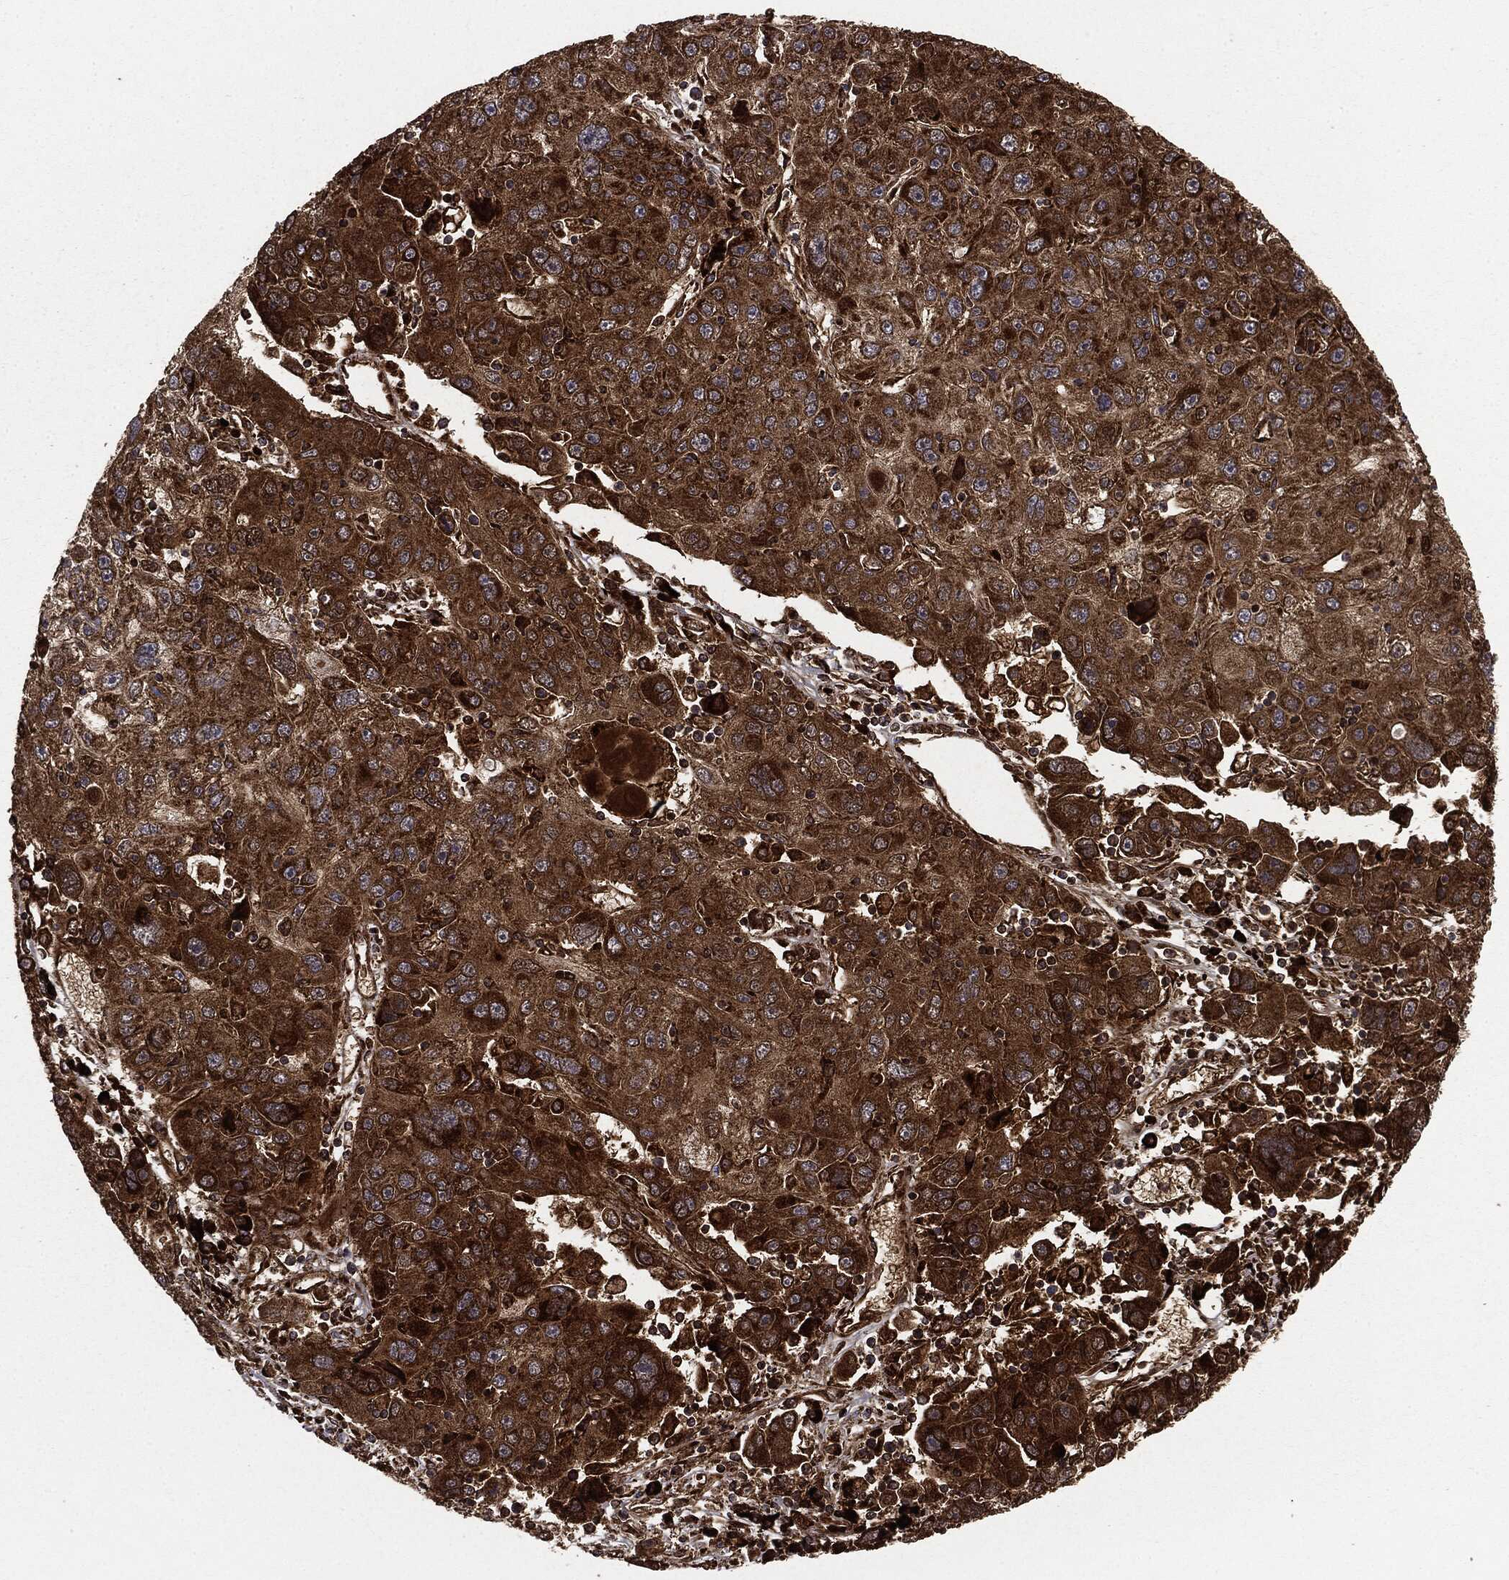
{"staining": {"intensity": "strong", "quantity": ">75%", "location": "cytoplasmic/membranous"}, "tissue": "stomach cancer", "cell_type": "Tumor cells", "image_type": "cancer", "snomed": [{"axis": "morphology", "description": "Adenocarcinoma, NOS"}, {"axis": "topography", "description": "Stomach"}], "caption": "Tumor cells show high levels of strong cytoplasmic/membranous staining in approximately >75% of cells in adenocarcinoma (stomach). Using DAB (brown) and hematoxylin (blue) stains, captured at high magnification using brightfield microscopy.", "gene": "MAP2K1", "patient": {"sex": "male", "age": 56}}